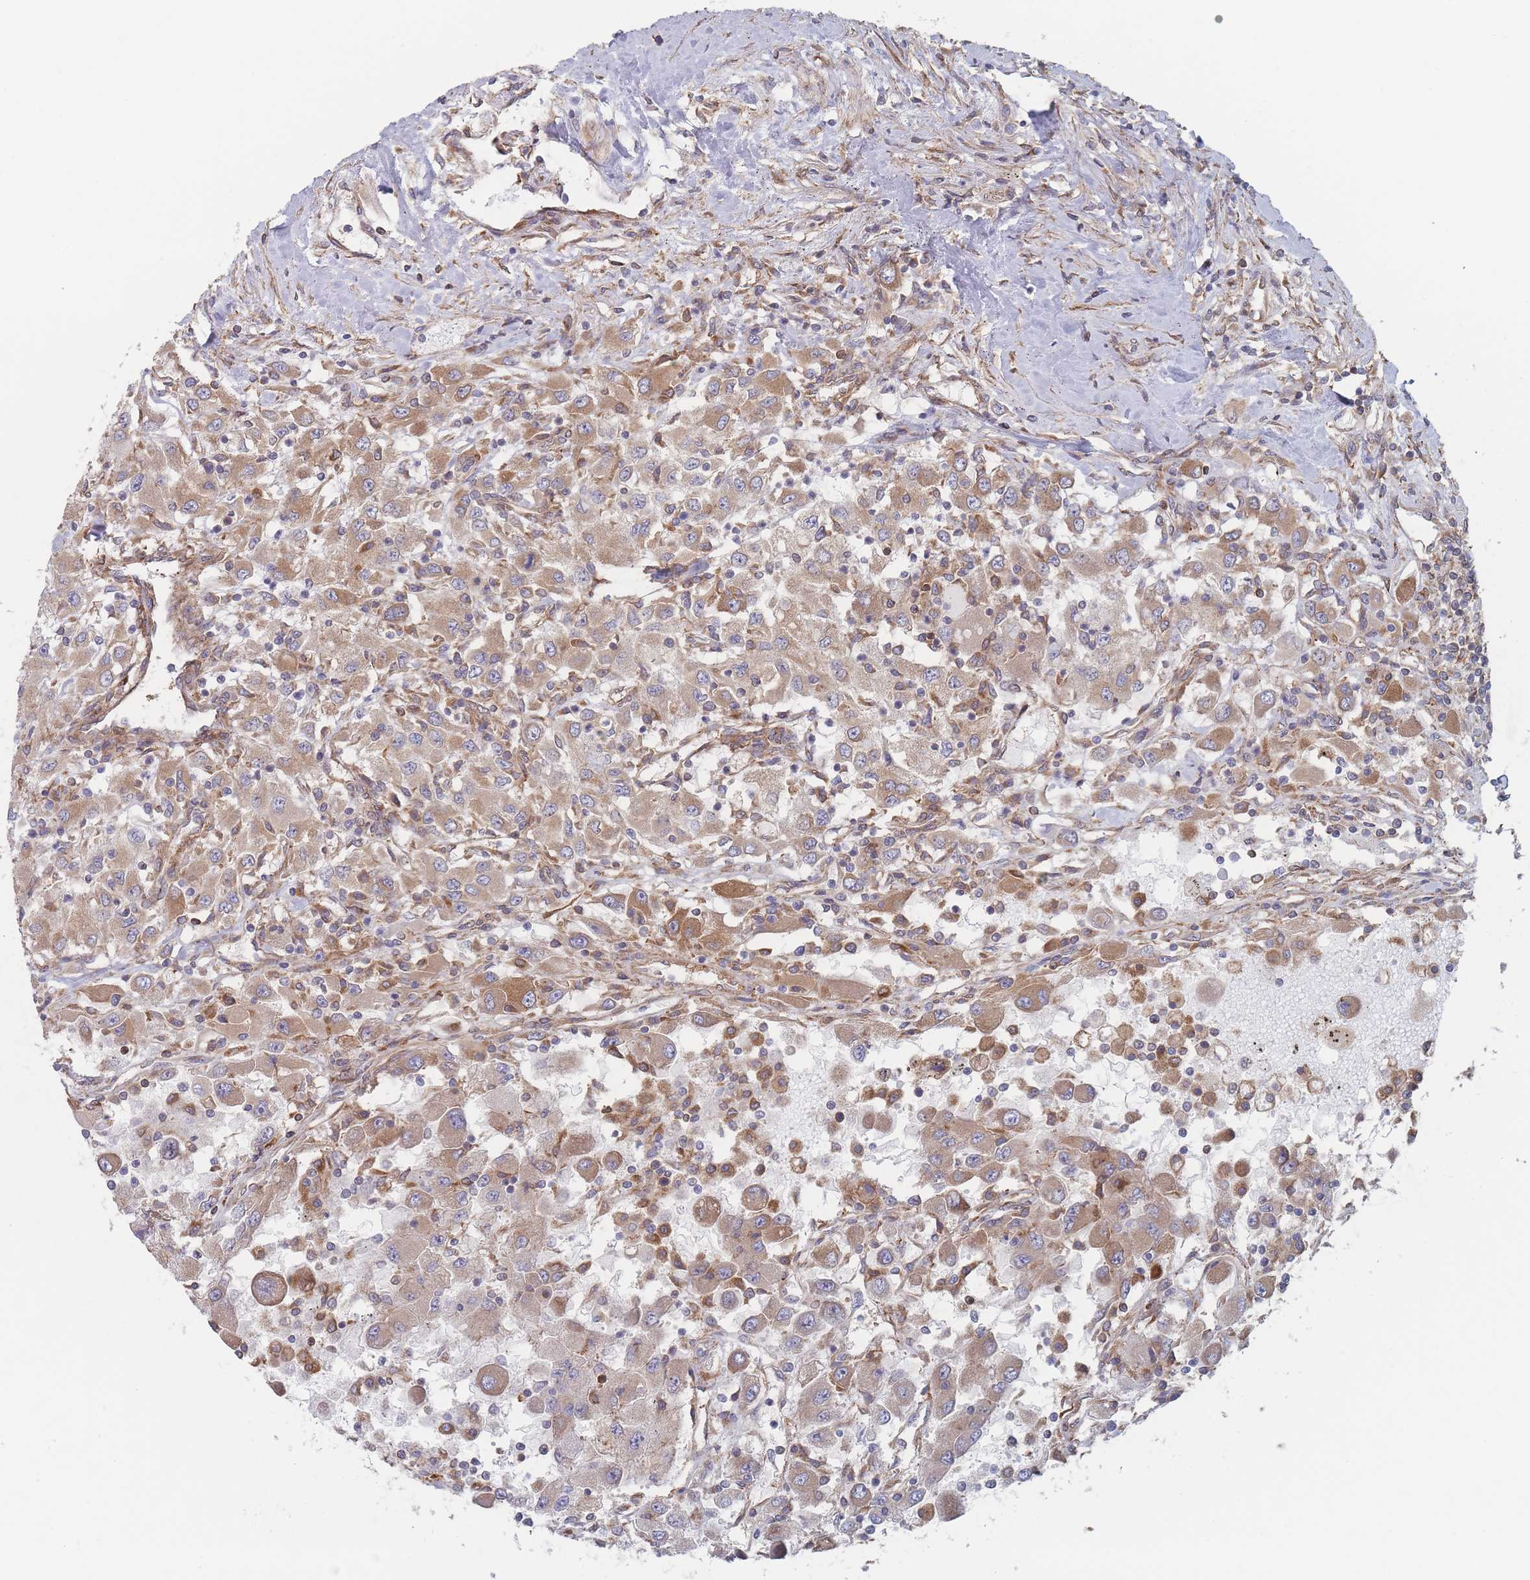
{"staining": {"intensity": "moderate", "quantity": ">75%", "location": "cytoplasmic/membranous"}, "tissue": "renal cancer", "cell_type": "Tumor cells", "image_type": "cancer", "snomed": [{"axis": "morphology", "description": "Adenocarcinoma, NOS"}, {"axis": "topography", "description": "Kidney"}], "caption": "Immunohistochemistry photomicrograph of neoplastic tissue: human renal cancer (adenocarcinoma) stained using immunohistochemistry (IHC) demonstrates medium levels of moderate protein expression localized specifically in the cytoplasmic/membranous of tumor cells, appearing as a cytoplasmic/membranous brown color.", "gene": "KDSR", "patient": {"sex": "female", "age": 67}}